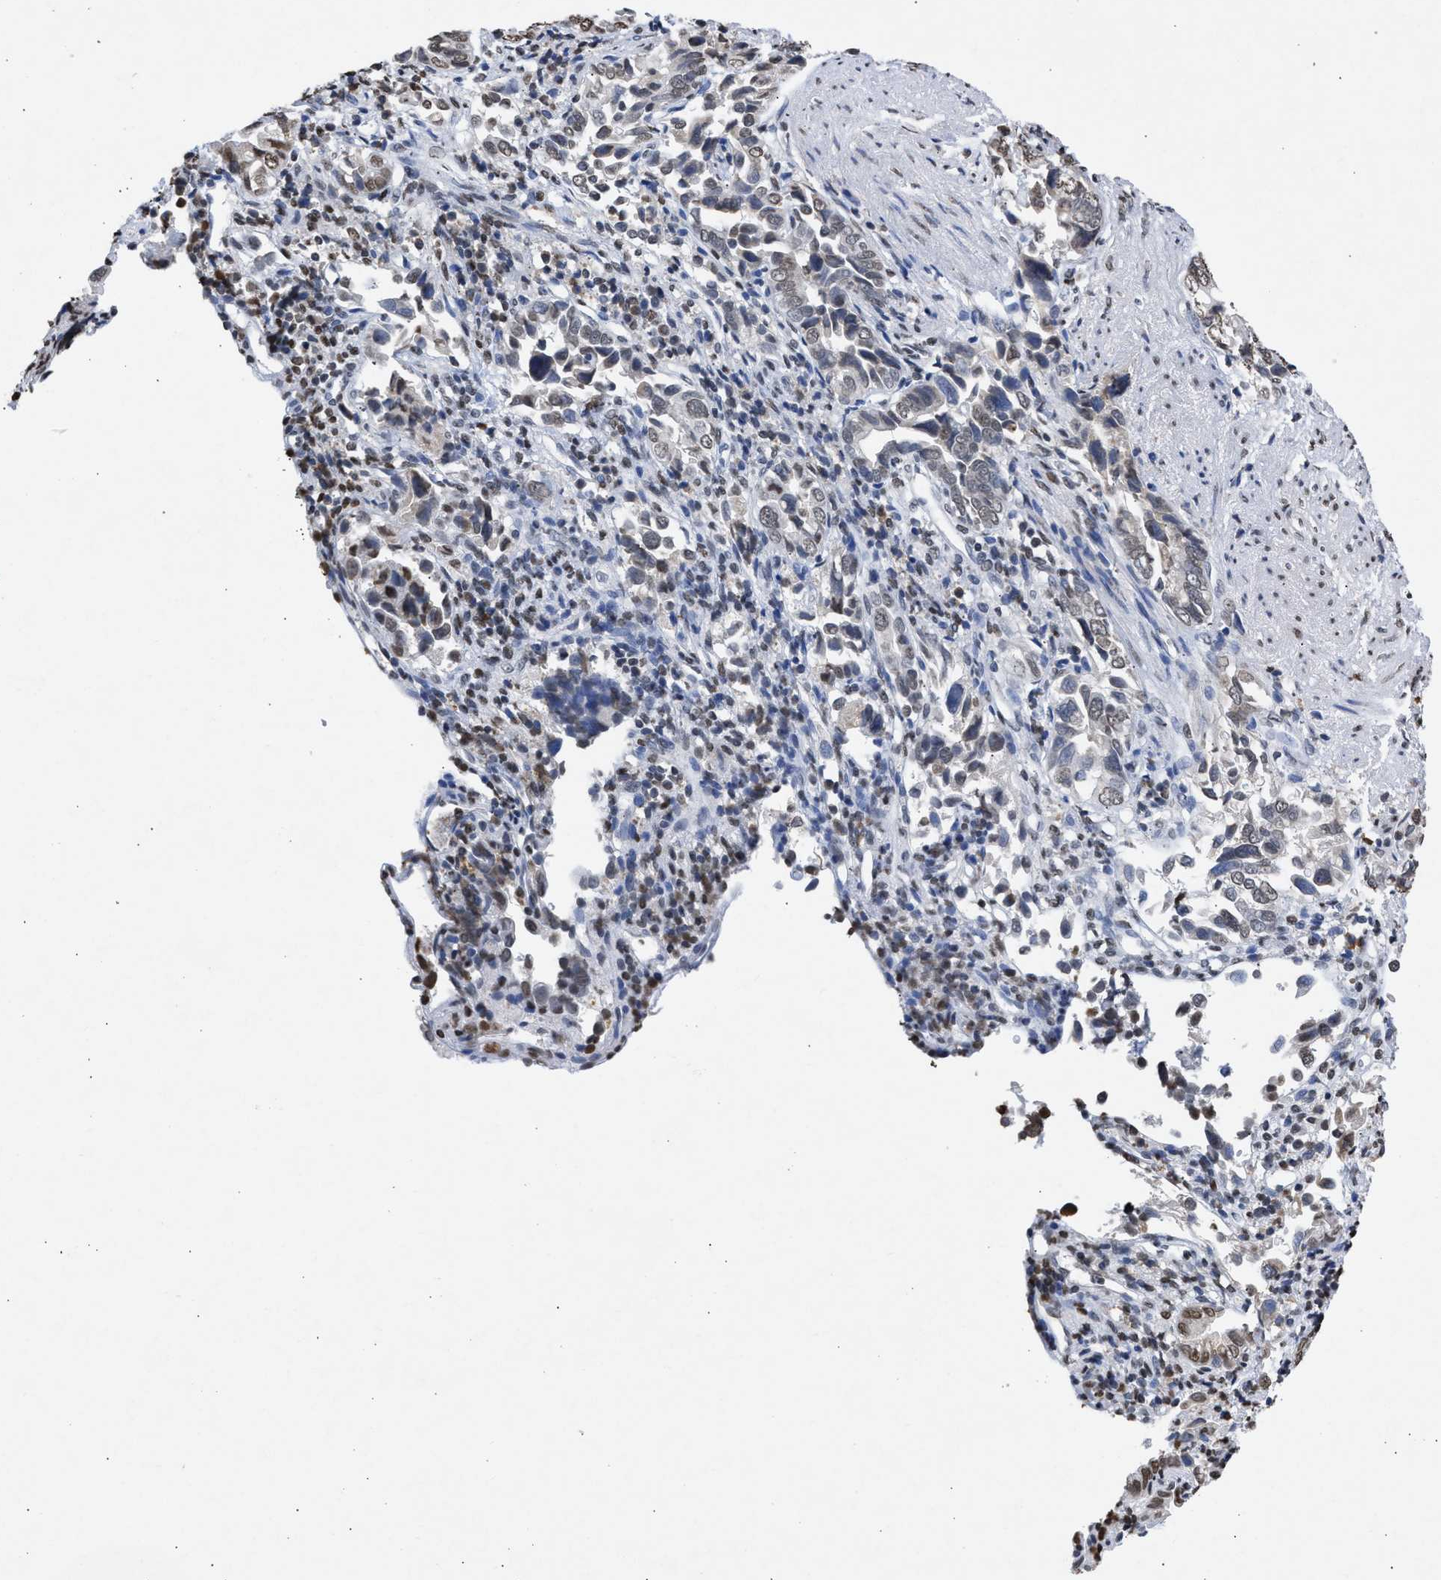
{"staining": {"intensity": "weak", "quantity": ">75%", "location": "nuclear"}, "tissue": "liver cancer", "cell_type": "Tumor cells", "image_type": "cancer", "snomed": [{"axis": "morphology", "description": "Cholangiocarcinoma"}, {"axis": "topography", "description": "Liver"}], "caption": "This photomicrograph shows liver cancer (cholangiocarcinoma) stained with immunohistochemistry (IHC) to label a protein in brown. The nuclear of tumor cells show weak positivity for the protein. Nuclei are counter-stained blue.", "gene": "NUP35", "patient": {"sex": "female", "age": 79}}